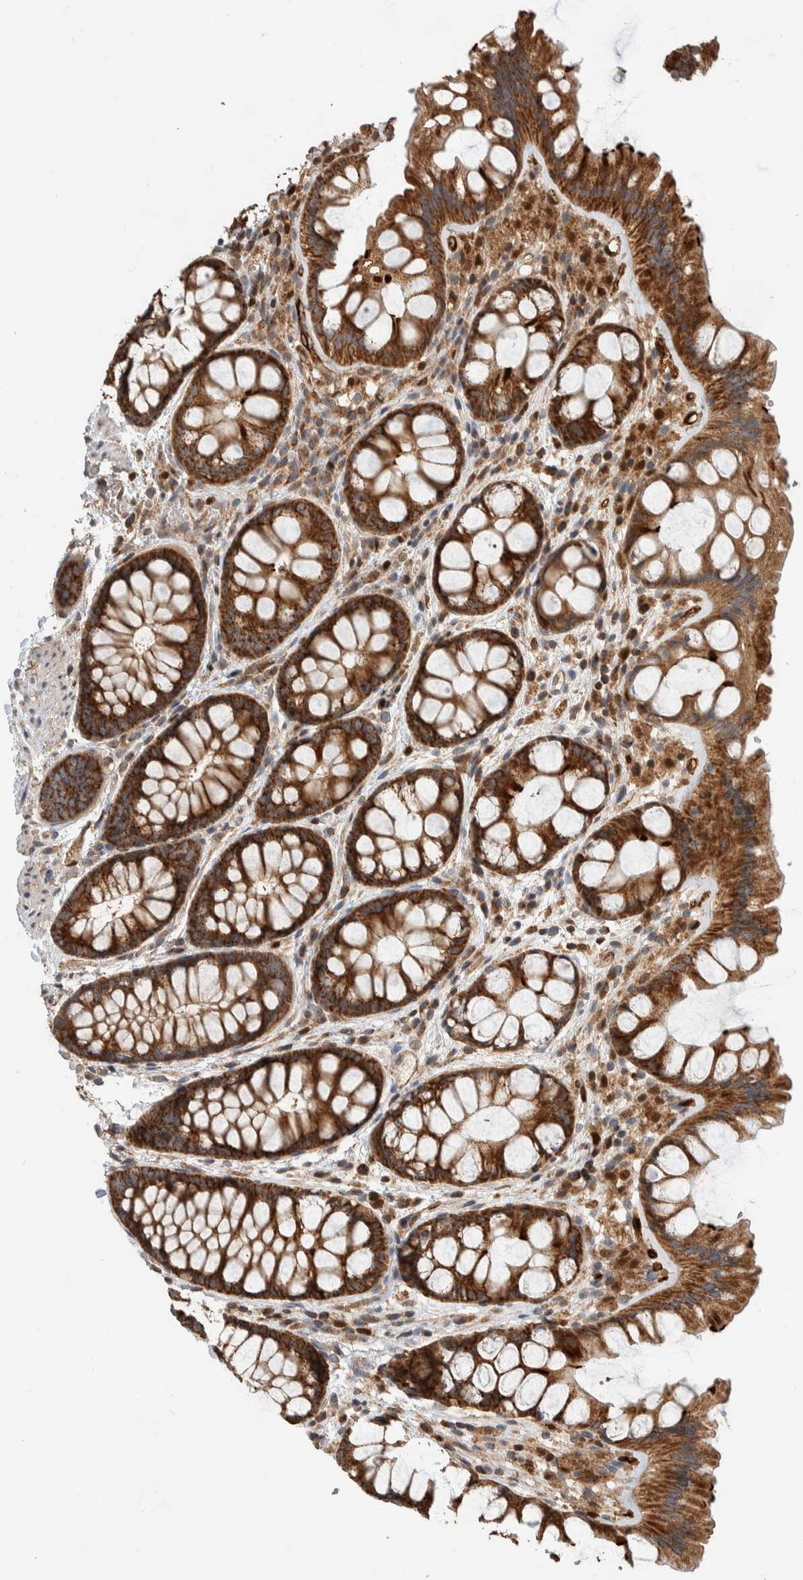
{"staining": {"intensity": "moderate", "quantity": ">75%", "location": "cytoplasmic/membranous"}, "tissue": "colon", "cell_type": "Endothelial cells", "image_type": "normal", "snomed": [{"axis": "morphology", "description": "Normal tissue, NOS"}, {"axis": "topography", "description": "Colon"}], "caption": "This is a photomicrograph of IHC staining of unremarkable colon, which shows moderate staining in the cytoplasmic/membranous of endothelial cells.", "gene": "VPS53", "patient": {"sex": "male", "age": 47}}